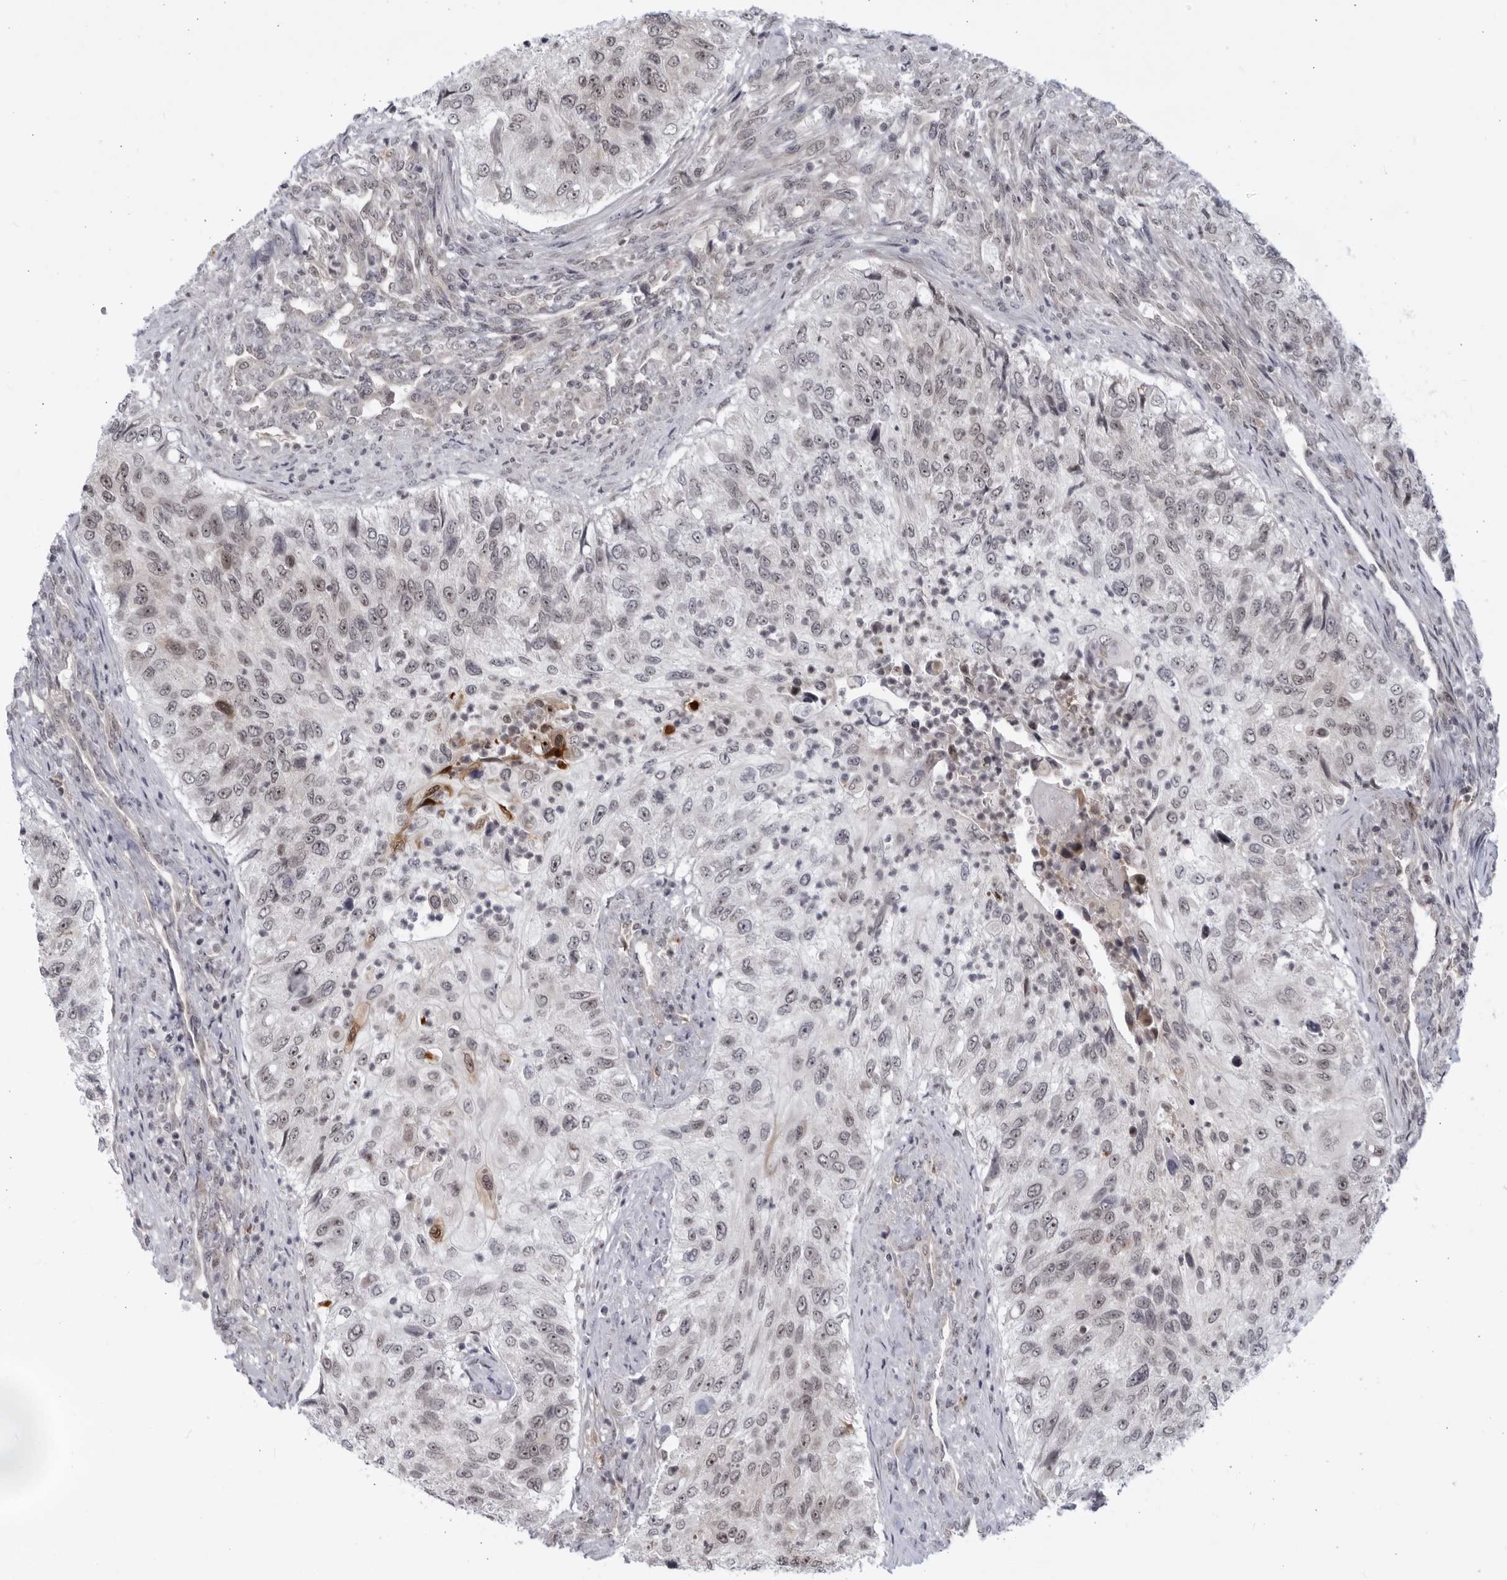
{"staining": {"intensity": "moderate", "quantity": "<25%", "location": "nuclear"}, "tissue": "urothelial cancer", "cell_type": "Tumor cells", "image_type": "cancer", "snomed": [{"axis": "morphology", "description": "Urothelial carcinoma, High grade"}, {"axis": "topography", "description": "Urinary bladder"}], "caption": "Urothelial cancer stained for a protein demonstrates moderate nuclear positivity in tumor cells.", "gene": "ITGB3BP", "patient": {"sex": "female", "age": 60}}